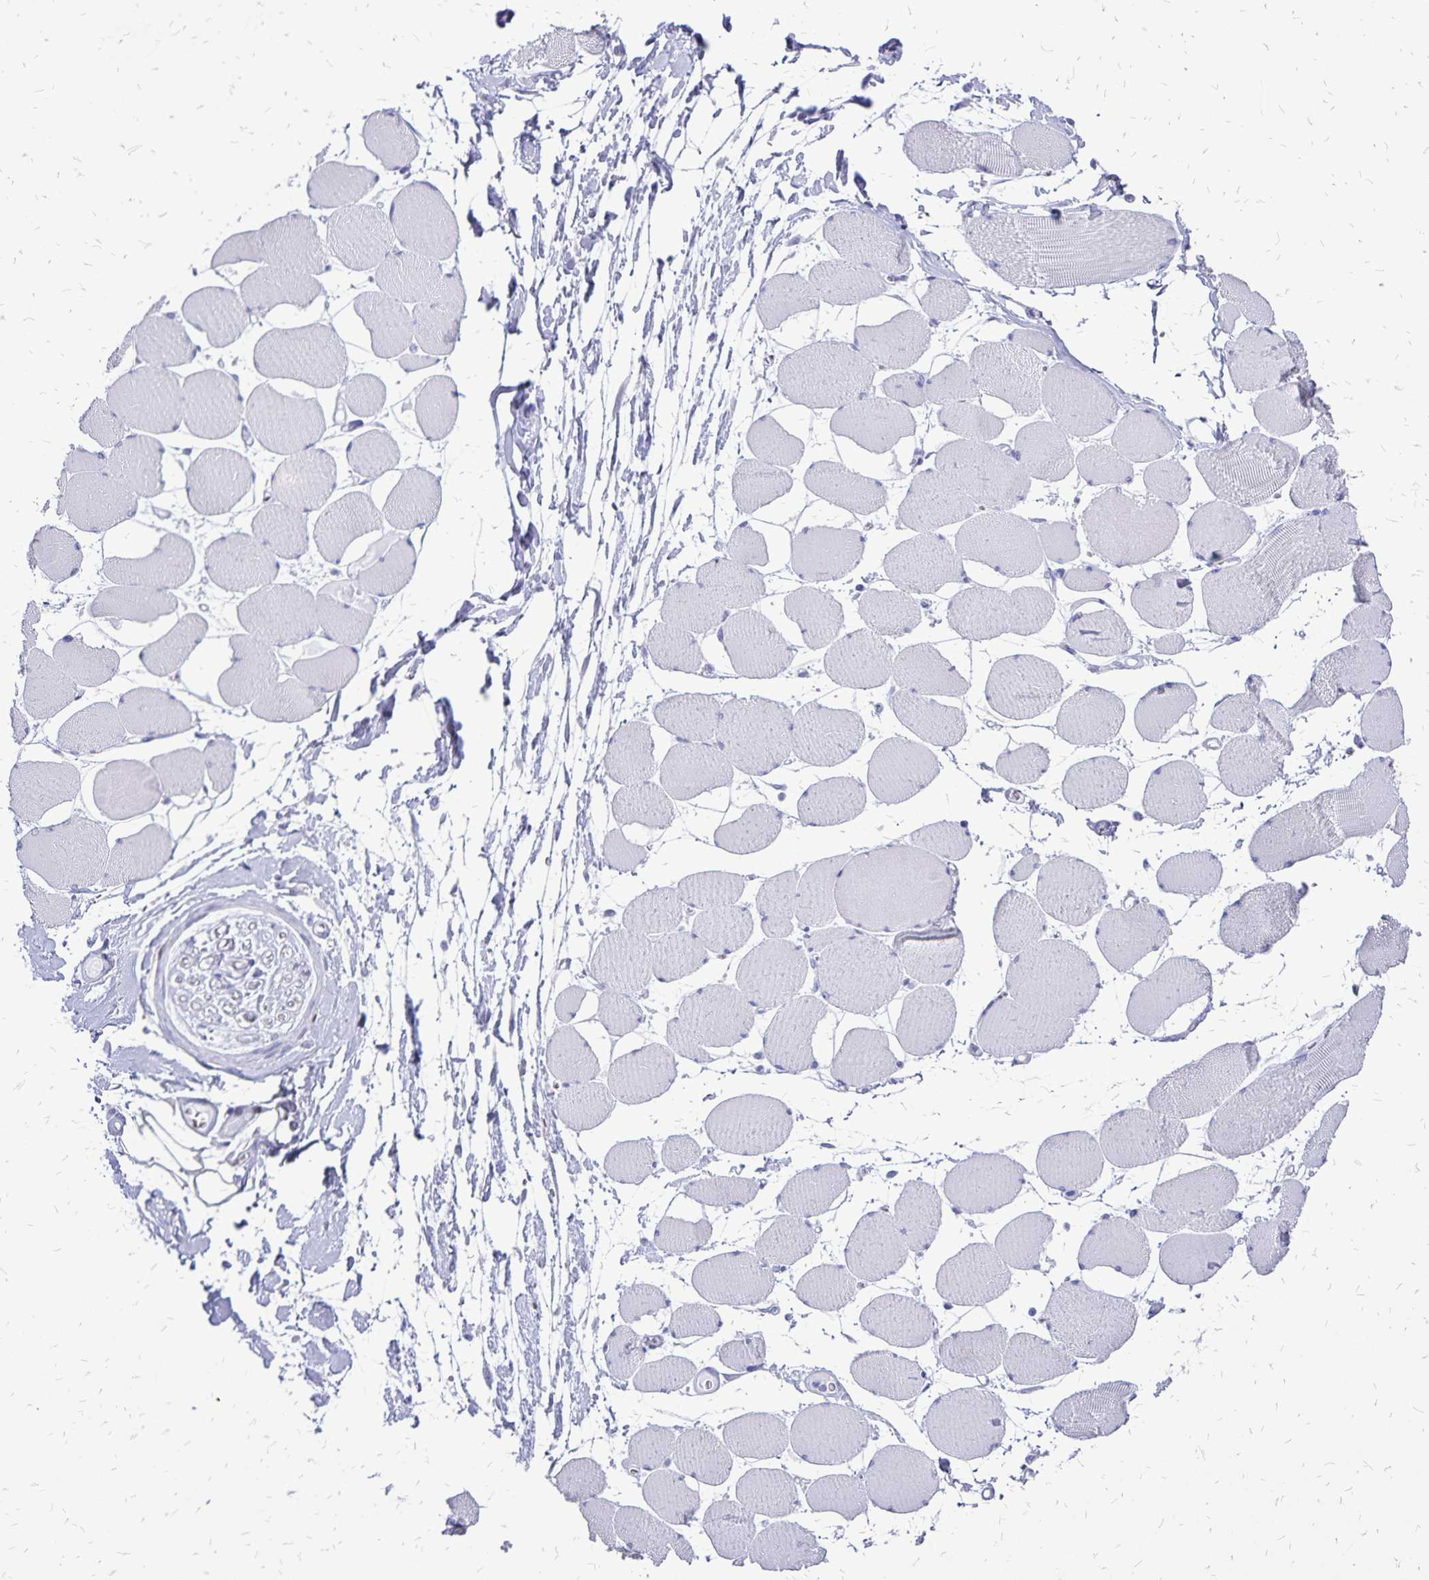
{"staining": {"intensity": "negative", "quantity": "none", "location": "none"}, "tissue": "skeletal muscle", "cell_type": "Myocytes", "image_type": "normal", "snomed": [{"axis": "morphology", "description": "Normal tissue, NOS"}, {"axis": "topography", "description": "Skeletal muscle"}], "caption": "This is a micrograph of immunohistochemistry (IHC) staining of benign skeletal muscle, which shows no staining in myocytes. (DAB IHC with hematoxylin counter stain).", "gene": "HMGB3", "patient": {"sex": "female", "age": 75}}